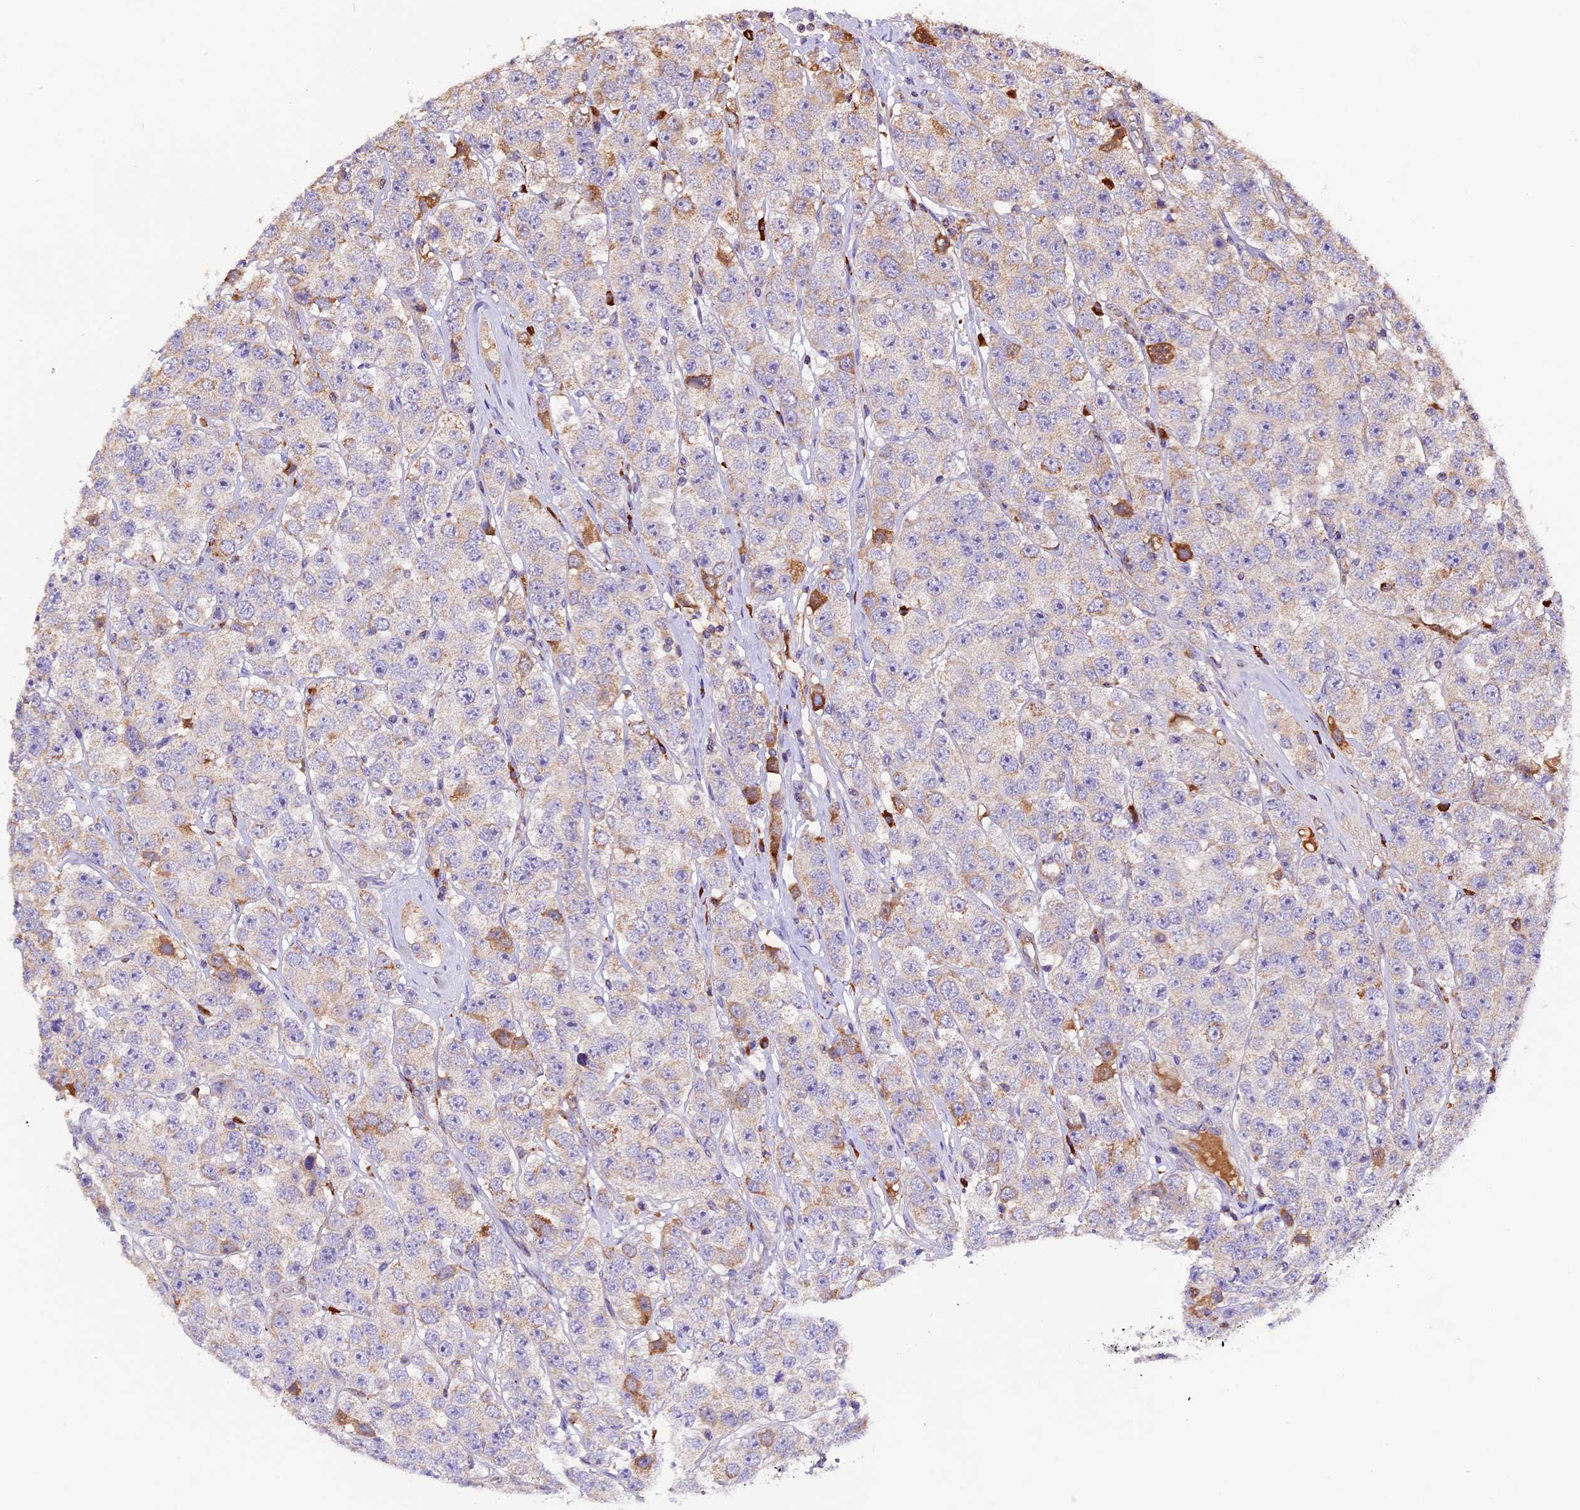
{"staining": {"intensity": "weak", "quantity": "25%-75%", "location": "cytoplasmic/membranous"}, "tissue": "testis cancer", "cell_type": "Tumor cells", "image_type": "cancer", "snomed": [{"axis": "morphology", "description": "Seminoma, NOS"}, {"axis": "topography", "description": "Testis"}], "caption": "Protein staining demonstrates weak cytoplasmic/membranous expression in approximately 25%-75% of tumor cells in seminoma (testis).", "gene": "METTL22", "patient": {"sex": "male", "age": 28}}